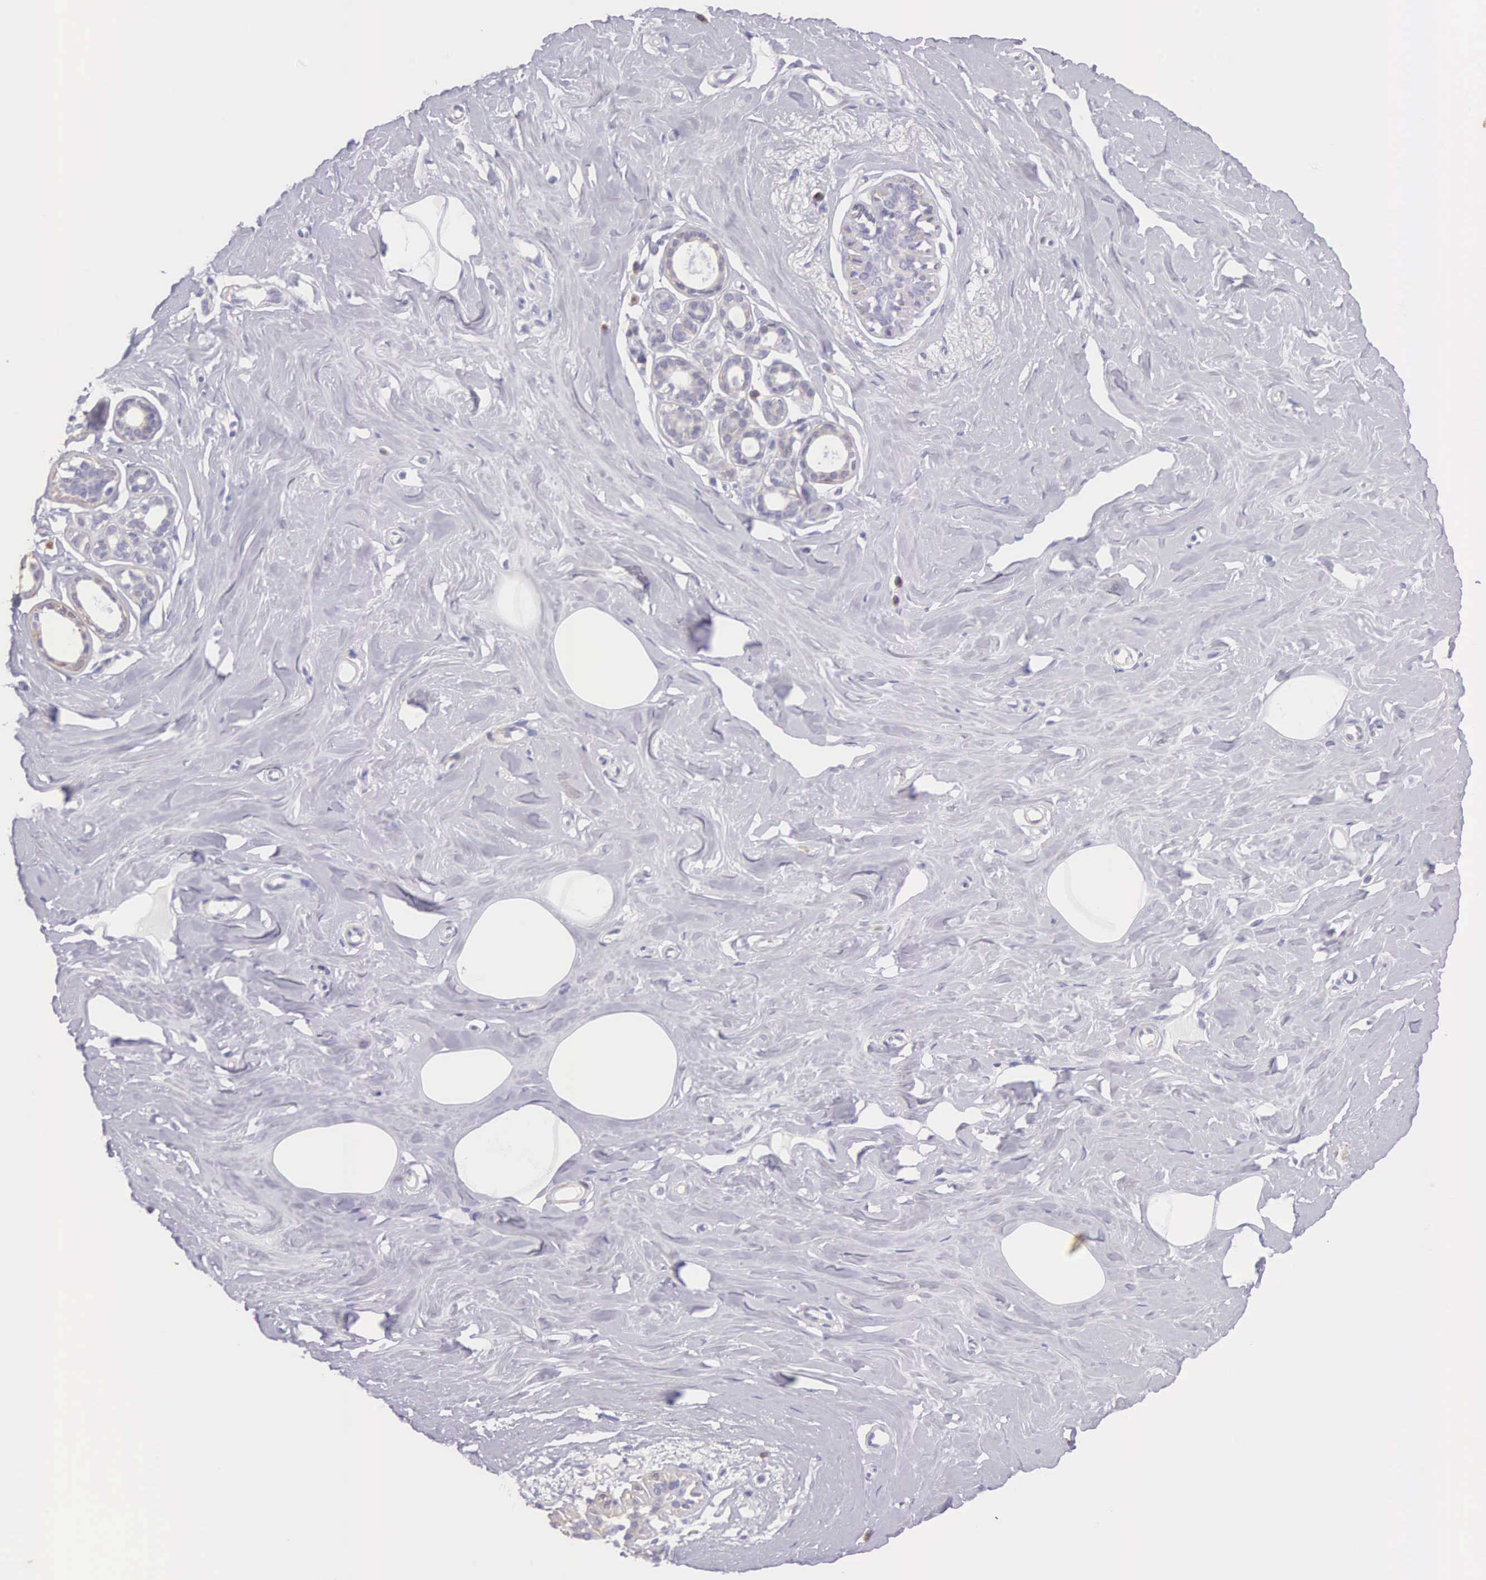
{"staining": {"intensity": "negative", "quantity": "none", "location": "none"}, "tissue": "breast", "cell_type": "Adipocytes", "image_type": "normal", "snomed": [{"axis": "morphology", "description": "Normal tissue, NOS"}, {"axis": "topography", "description": "Breast"}], "caption": "A high-resolution photomicrograph shows IHC staining of normal breast, which displays no significant staining in adipocytes.", "gene": "ARFGAP3", "patient": {"sex": "female", "age": 45}}